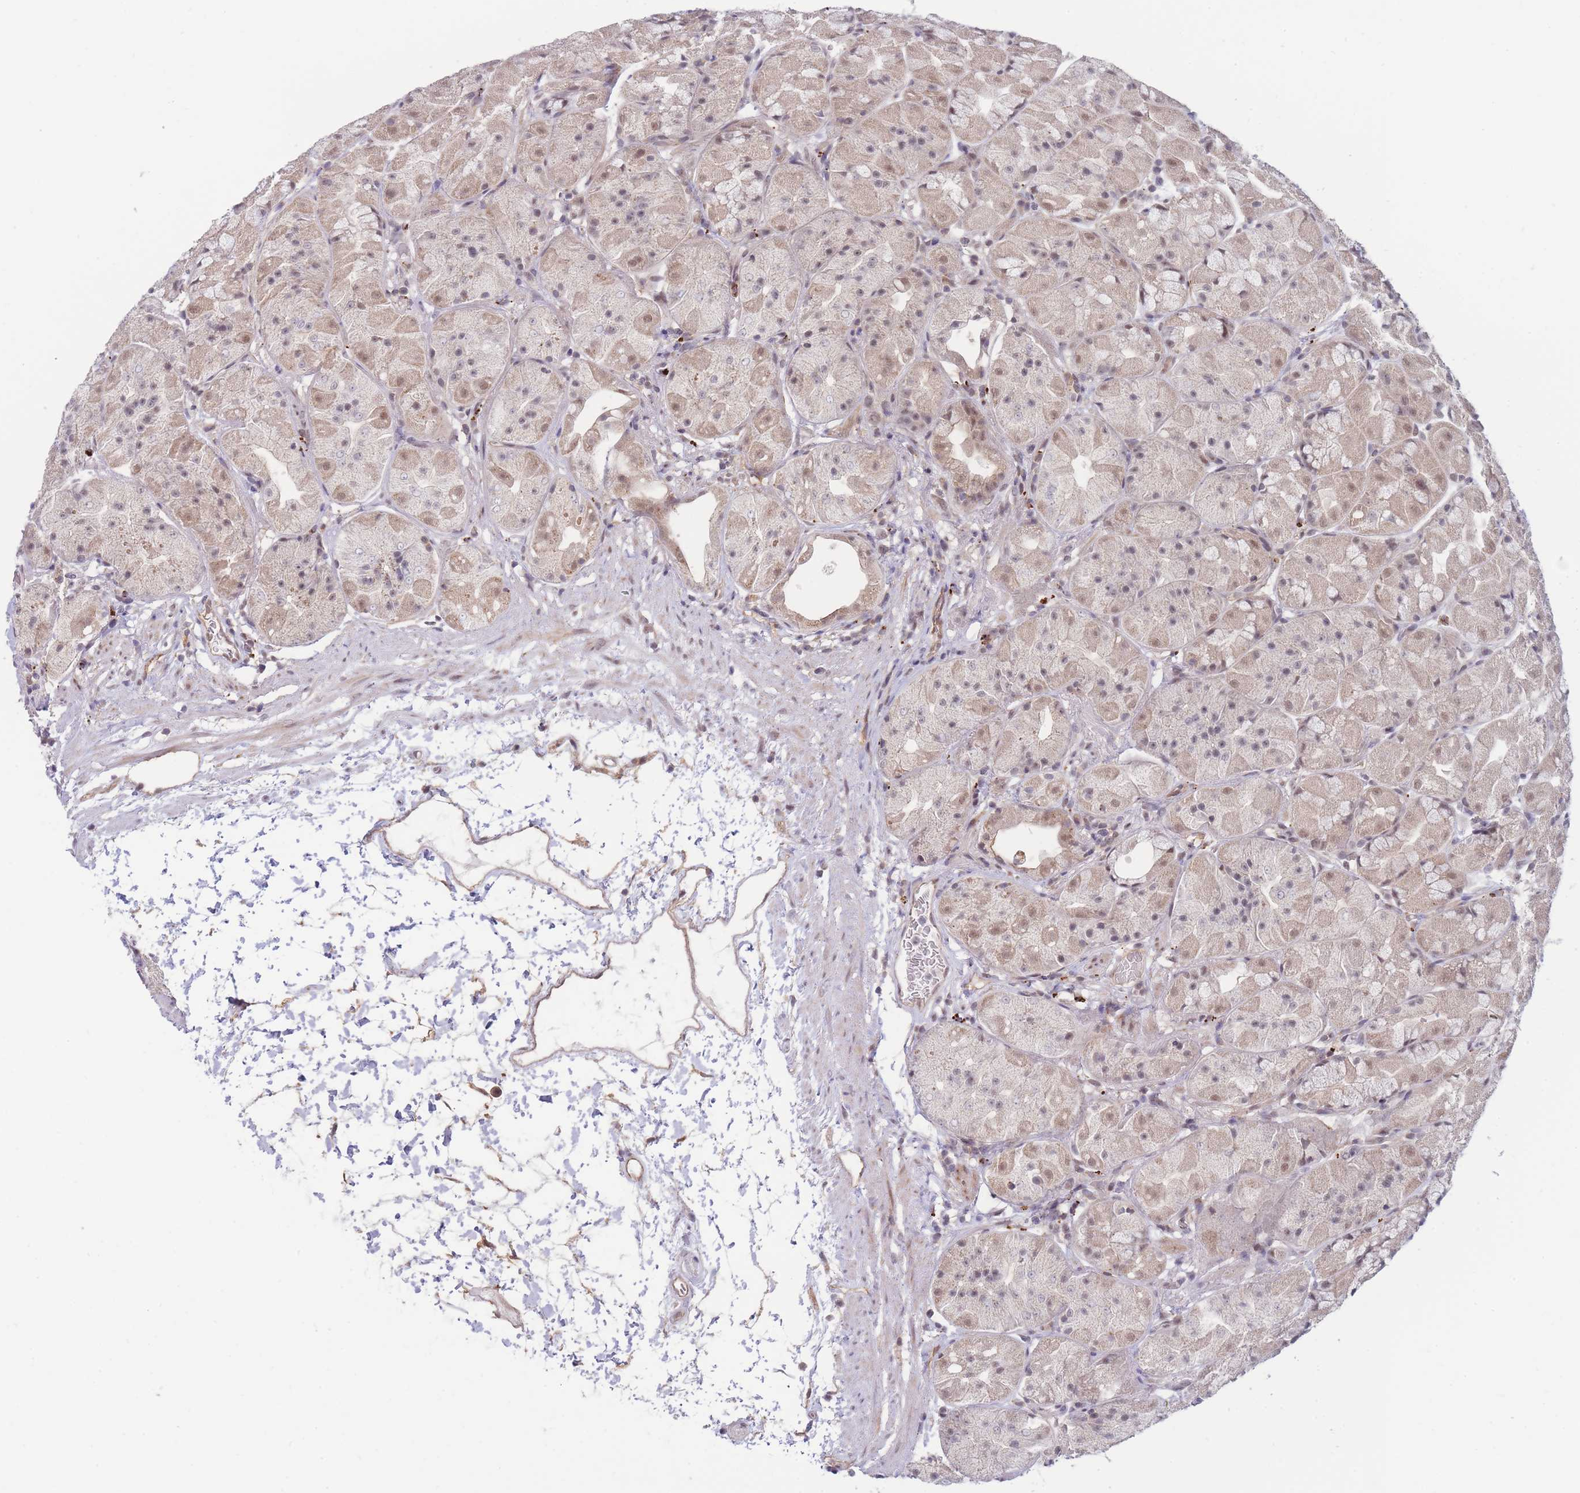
{"staining": {"intensity": "moderate", "quantity": ">75%", "location": "cytoplasmic/membranous,nuclear"}, "tissue": "stomach", "cell_type": "Glandular cells", "image_type": "normal", "snomed": [{"axis": "morphology", "description": "Normal tissue, NOS"}, {"axis": "topography", "description": "Stomach"}], "caption": "Normal stomach shows moderate cytoplasmic/membranous,nuclear expression in about >75% of glandular cells, visualized by immunohistochemistry.", "gene": "BOD1L1", "patient": {"sex": "male", "age": 57}}